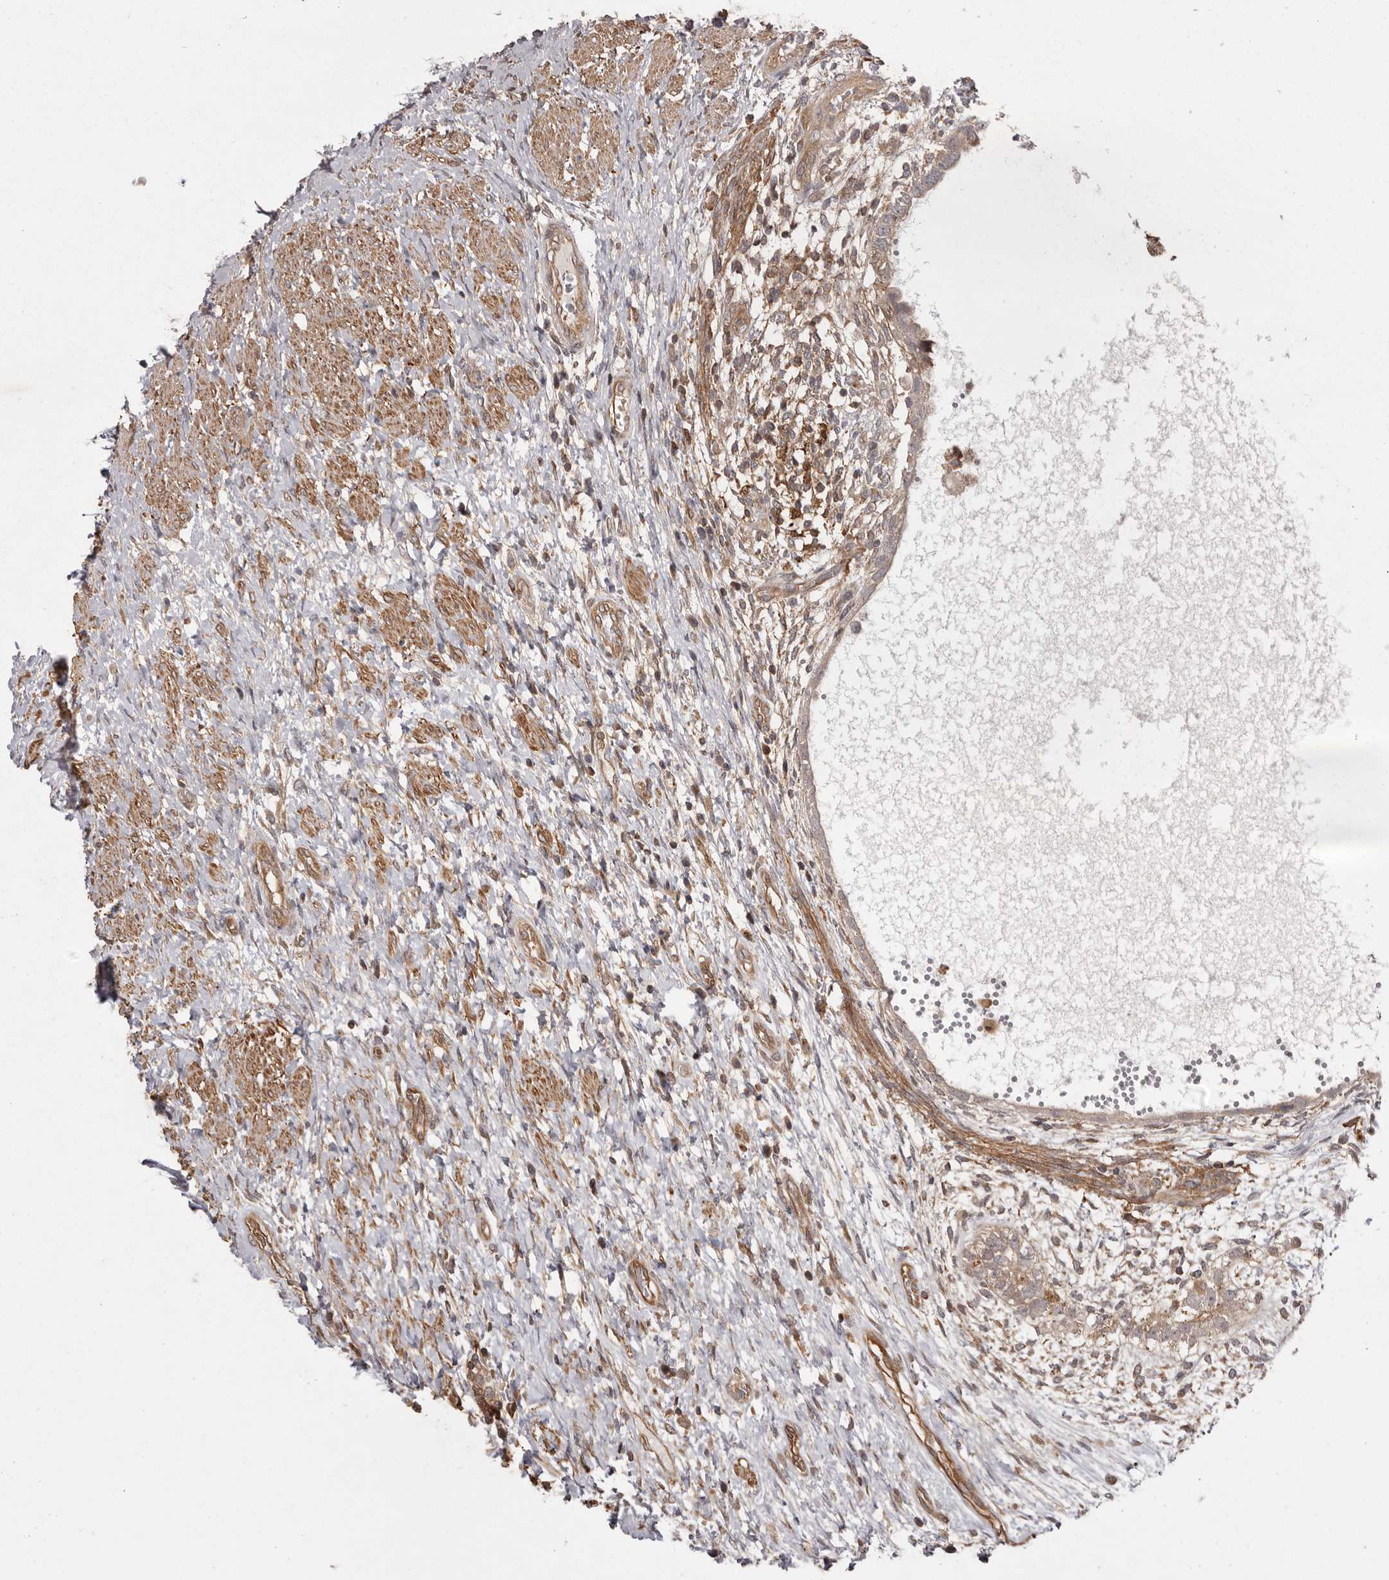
{"staining": {"intensity": "weak", "quantity": "25%-75%", "location": "cytoplasmic/membranous"}, "tissue": "testis cancer", "cell_type": "Tumor cells", "image_type": "cancer", "snomed": [{"axis": "morphology", "description": "Carcinoma, Embryonal, NOS"}, {"axis": "topography", "description": "Testis"}], "caption": "Testis cancer stained for a protein (brown) shows weak cytoplasmic/membranous positive positivity in approximately 25%-75% of tumor cells.", "gene": "NFKBIA", "patient": {"sex": "male", "age": 26}}